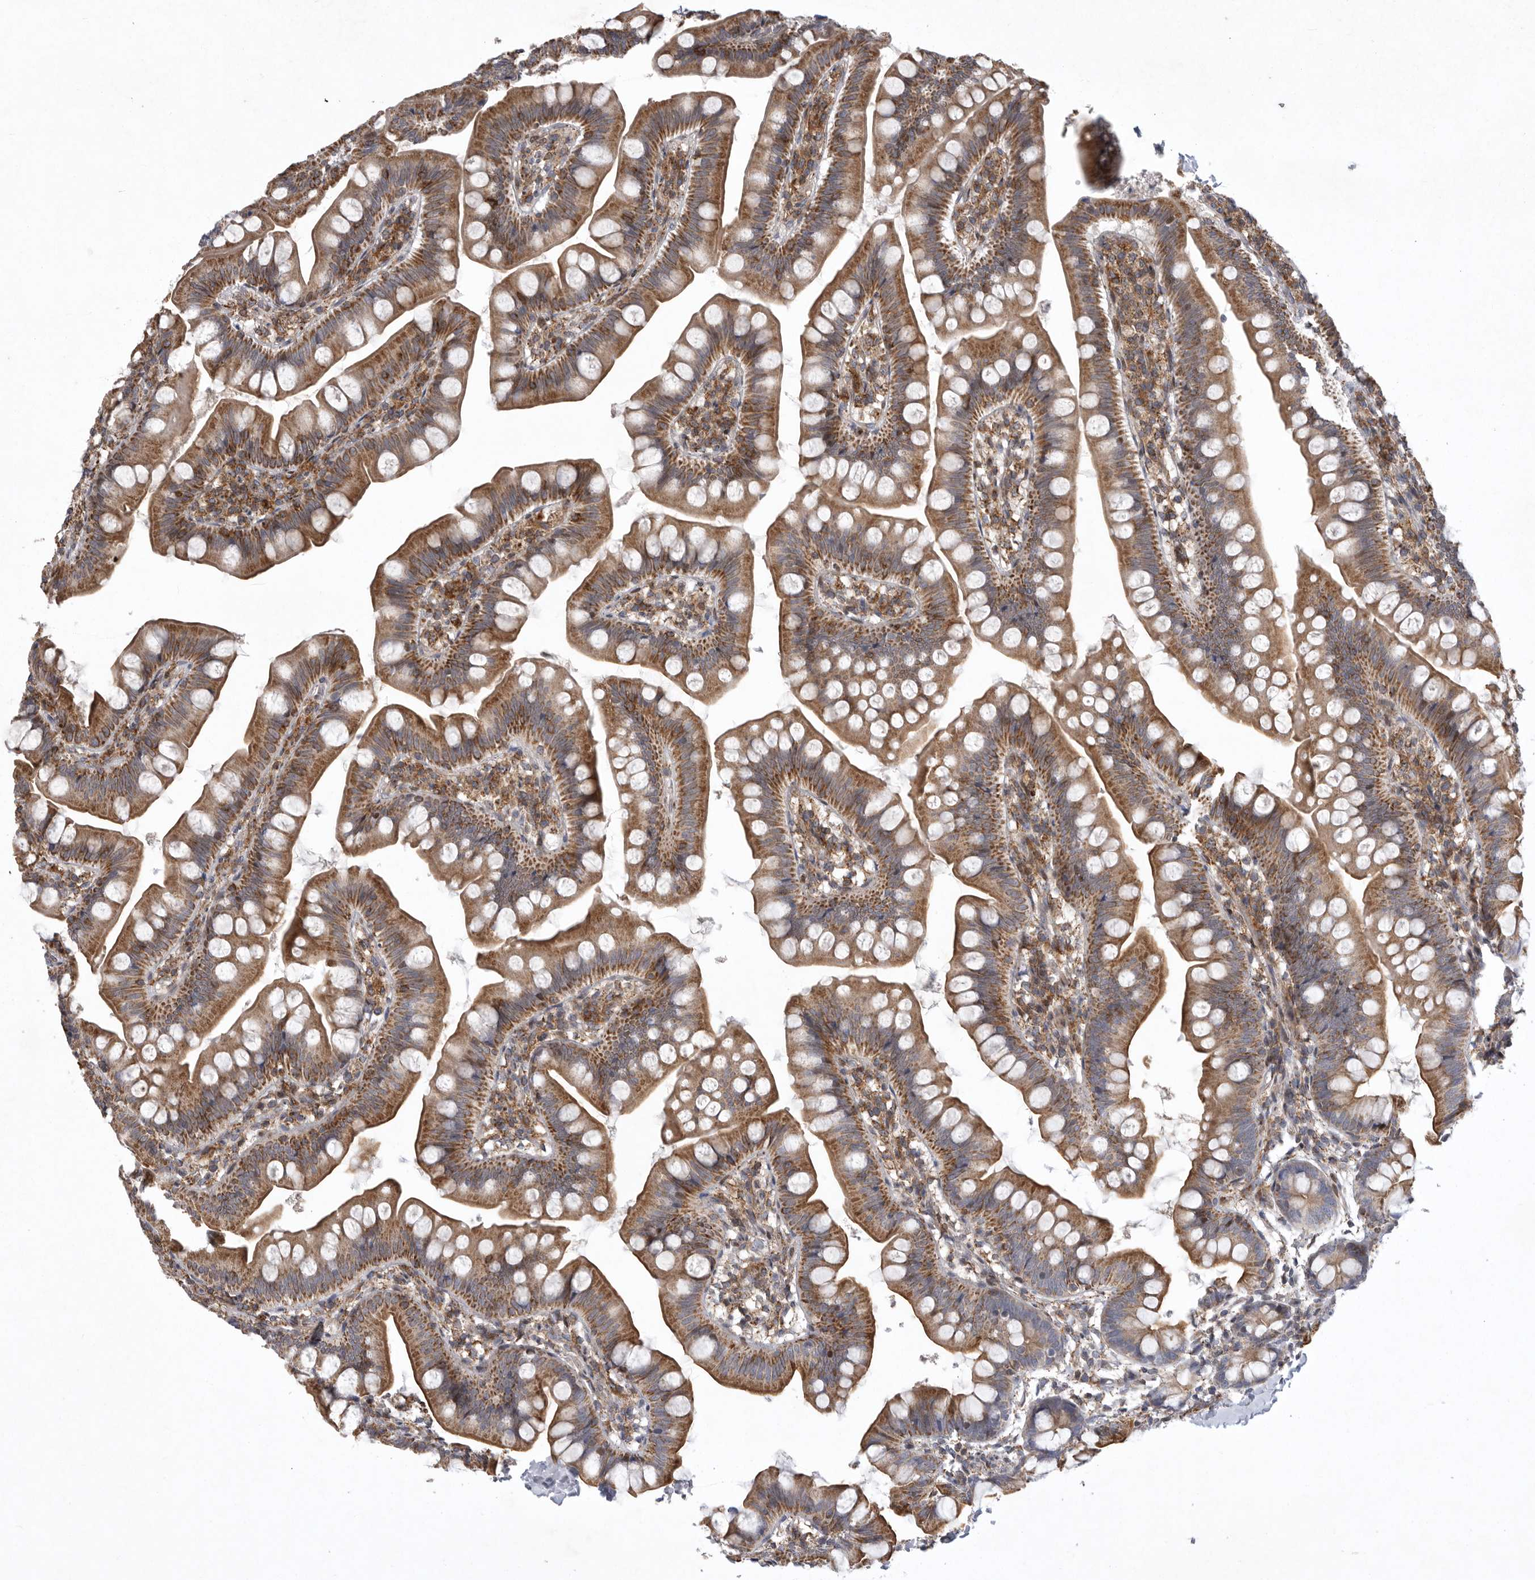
{"staining": {"intensity": "strong", "quantity": "25%-75%", "location": "cytoplasmic/membranous"}, "tissue": "small intestine", "cell_type": "Glandular cells", "image_type": "normal", "snomed": [{"axis": "morphology", "description": "Normal tissue, NOS"}, {"axis": "topography", "description": "Small intestine"}], "caption": "Protein analysis of unremarkable small intestine demonstrates strong cytoplasmic/membranous positivity in about 25%-75% of glandular cells. The staining was performed using DAB (3,3'-diaminobenzidine), with brown indicating positive protein expression. Nuclei are stained blue with hematoxylin.", "gene": "MPZL1", "patient": {"sex": "male", "age": 7}}